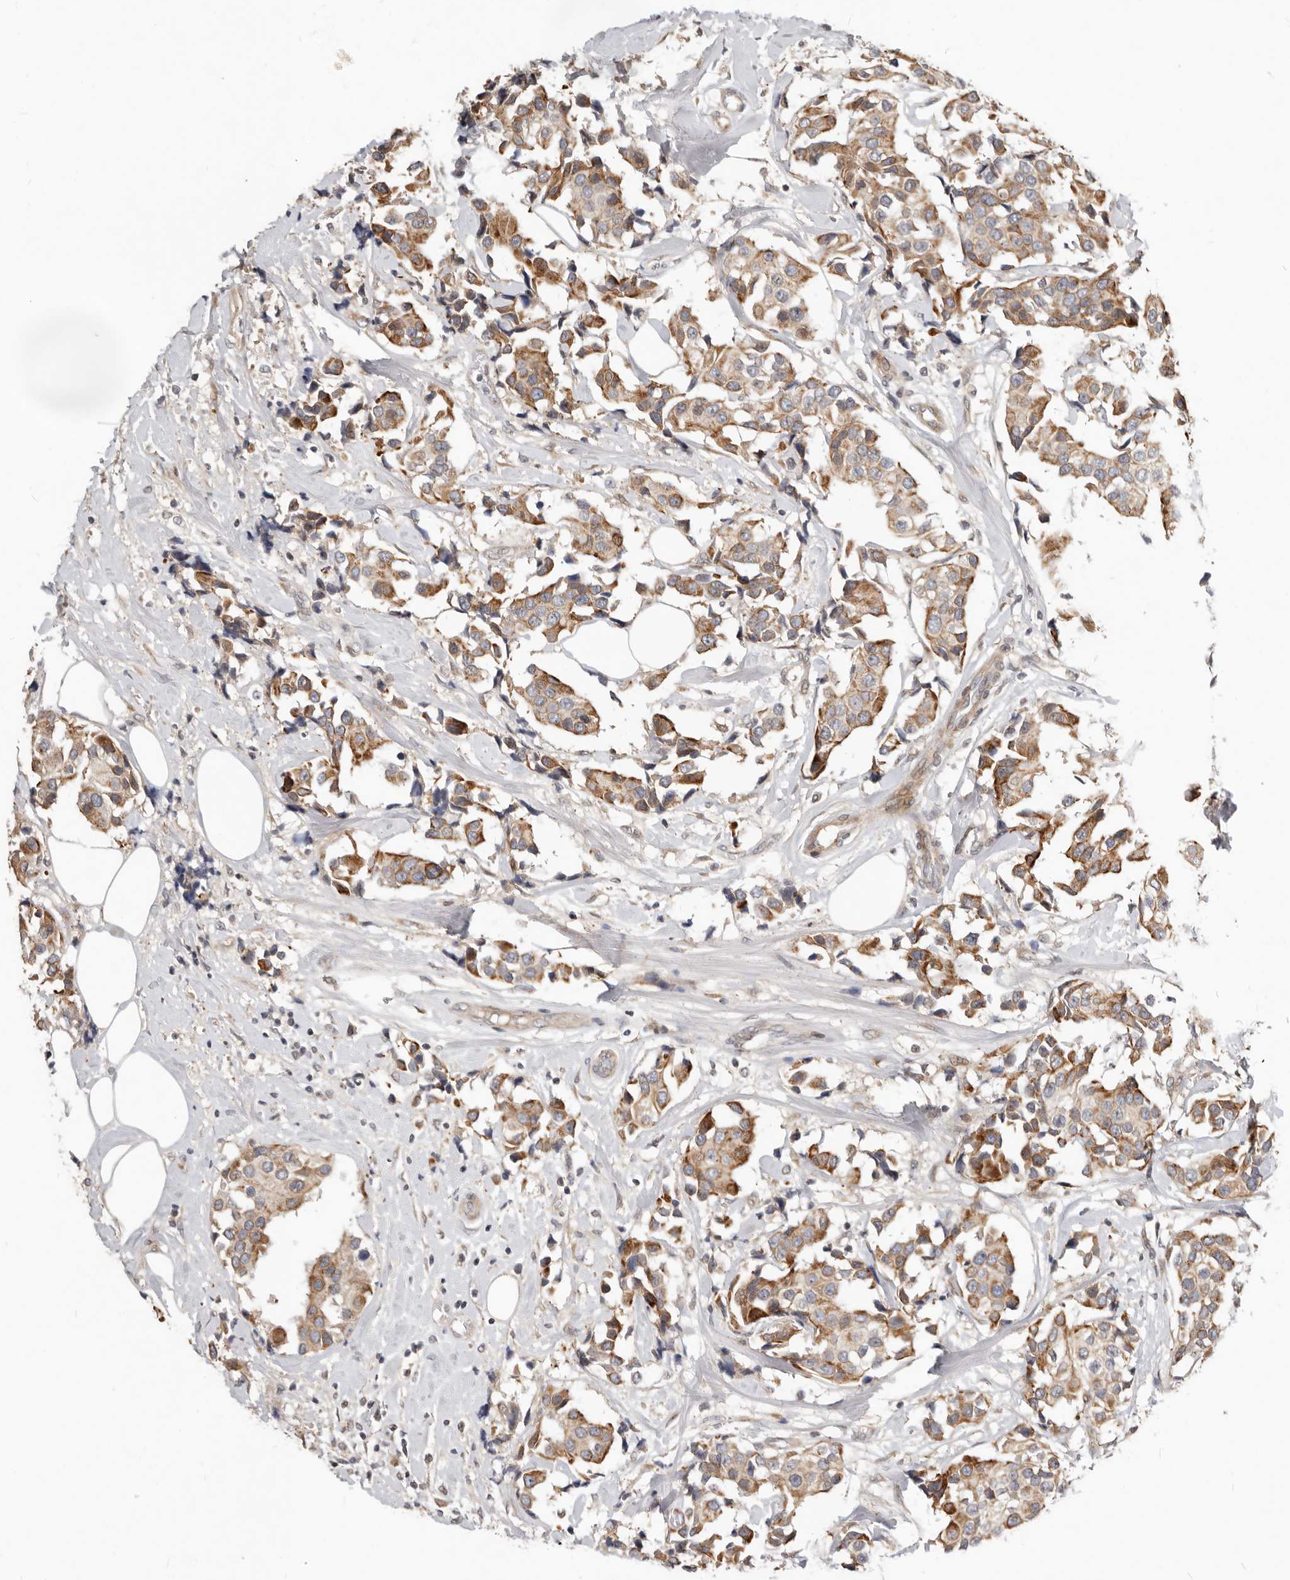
{"staining": {"intensity": "moderate", "quantity": ">75%", "location": "cytoplasmic/membranous"}, "tissue": "breast cancer", "cell_type": "Tumor cells", "image_type": "cancer", "snomed": [{"axis": "morphology", "description": "Normal tissue, NOS"}, {"axis": "morphology", "description": "Duct carcinoma"}, {"axis": "topography", "description": "Breast"}], "caption": "Human breast infiltrating ductal carcinoma stained with a brown dye displays moderate cytoplasmic/membranous positive staining in about >75% of tumor cells.", "gene": "NPY4R", "patient": {"sex": "female", "age": 39}}